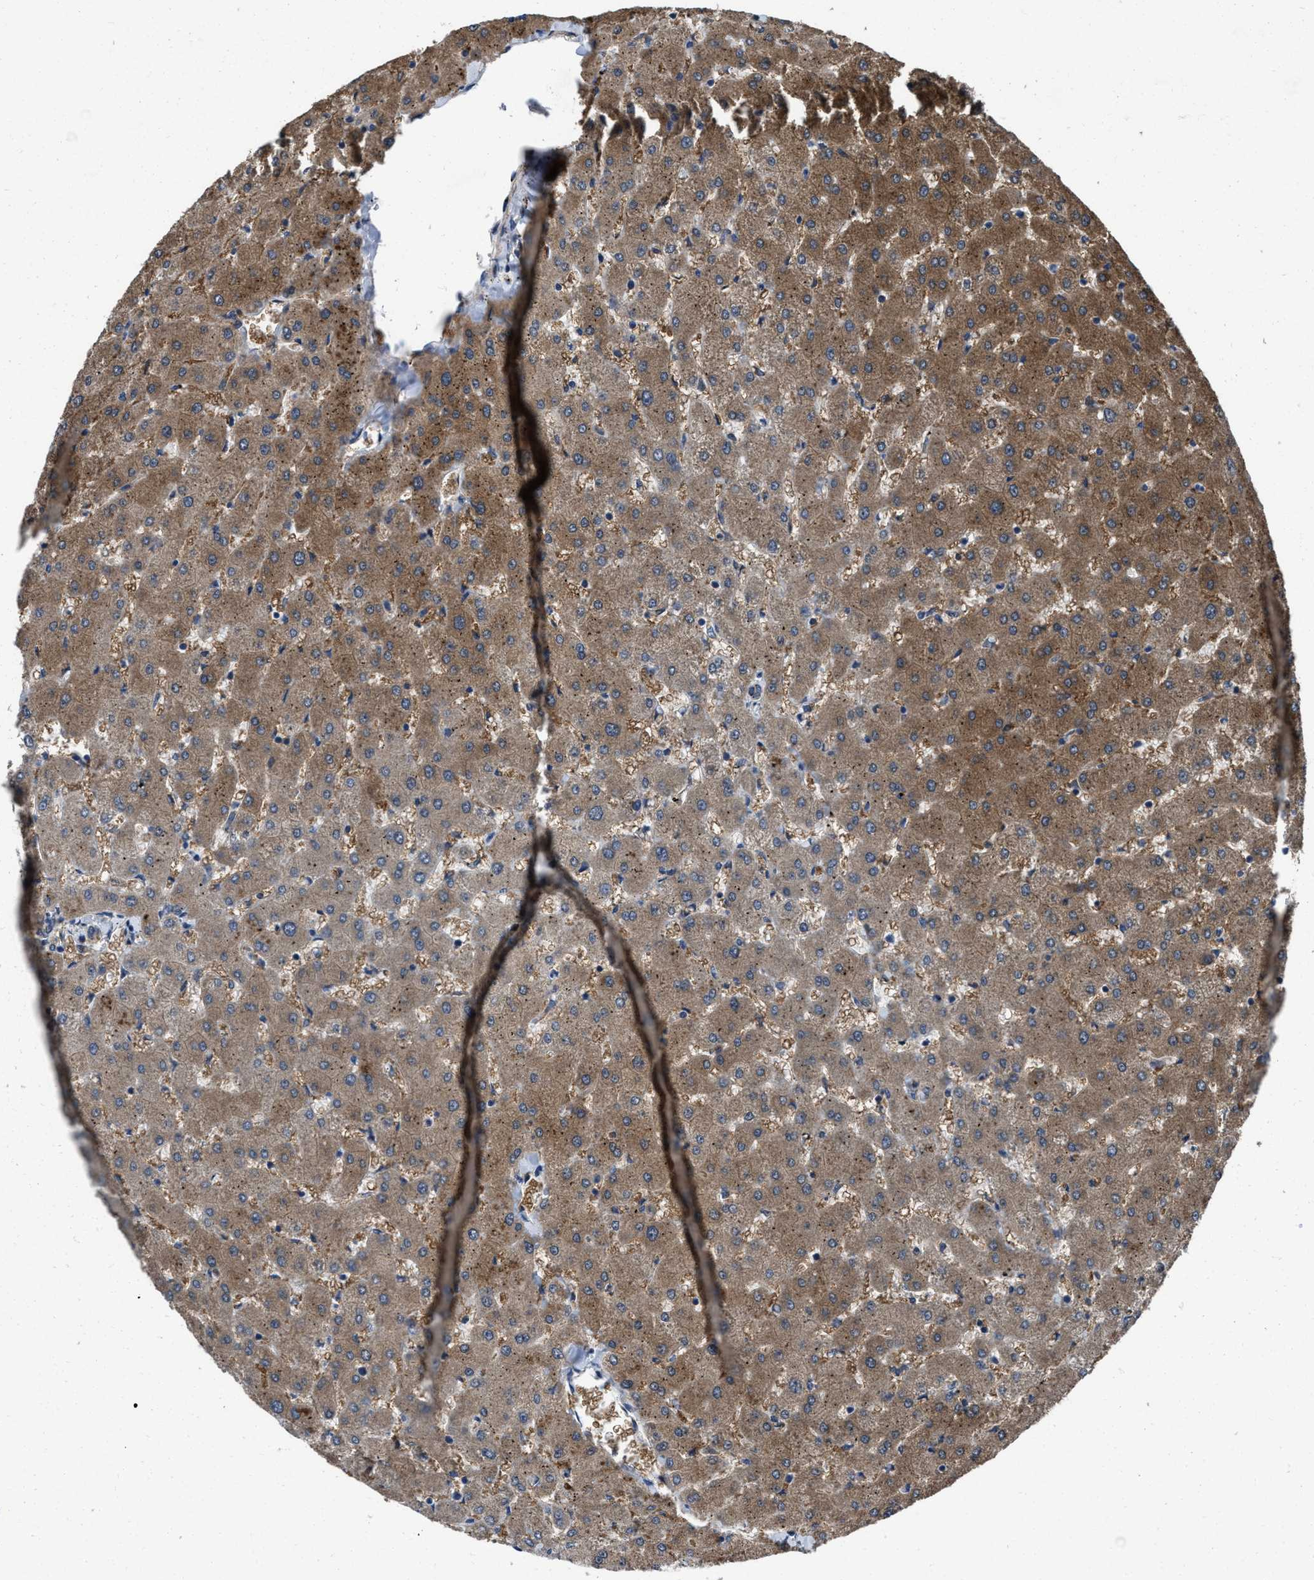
{"staining": {"intensity": "weak", "quantity": ">75%", "location": "cytoplasmic/membranous"}, "tissue": "liver", "cell_type": "Cholangiocytes", "image_type": "normal", "snomed": [{"axis": "morphology", "description": "Normal tissue, NOS"}, {"axis": "topography", "description": "Liver"}], "caption": "Brown immunohistochemical staining in normal human liver reveals weak cytoplasmic/membranous positivity in approximately >75% of cholangiocytes.", "gene": "PDP1", "patient": {"sex": "female", "age": 63}}